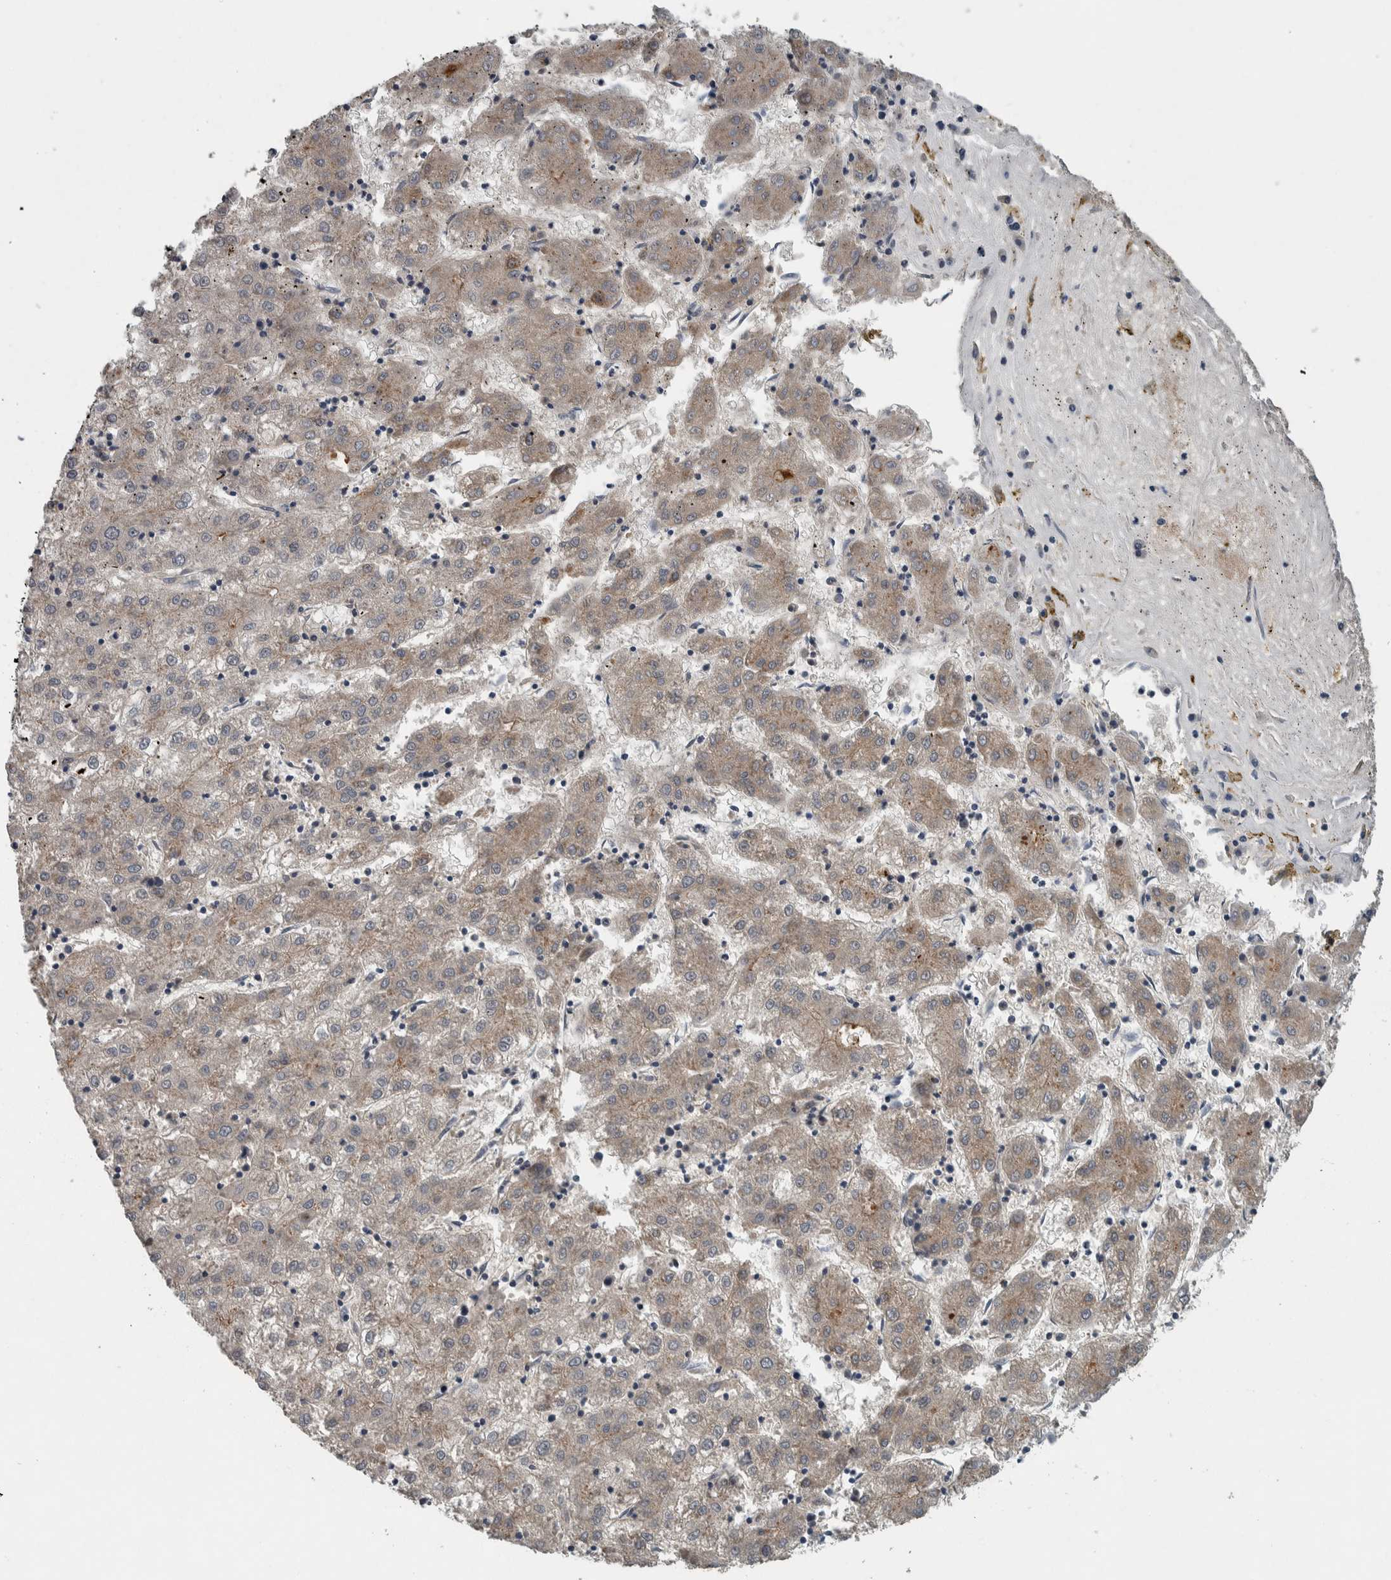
{"staining": {"intensity": "weak", "quantity": ">75%", "location": "cytoplasmic/membranous"}, "tissue": "liver cancer", "cell_type": "Tumor cells", "image_type": "cancer", "snomed": [{"axis": "morphology", "description": "Carcinoma, Hepatocellular, NOS"}, {"axis": "topography", "description": "Liver"}], "caption": "Immunohistochemistry of human hepatocellular carcinoma (liver) displays low levels of weak cytoplasmic/membranous expression in about >75% of tumor cells.", "gene": "SERPINC1", "patient": {"sex": "male", "age": 72}}